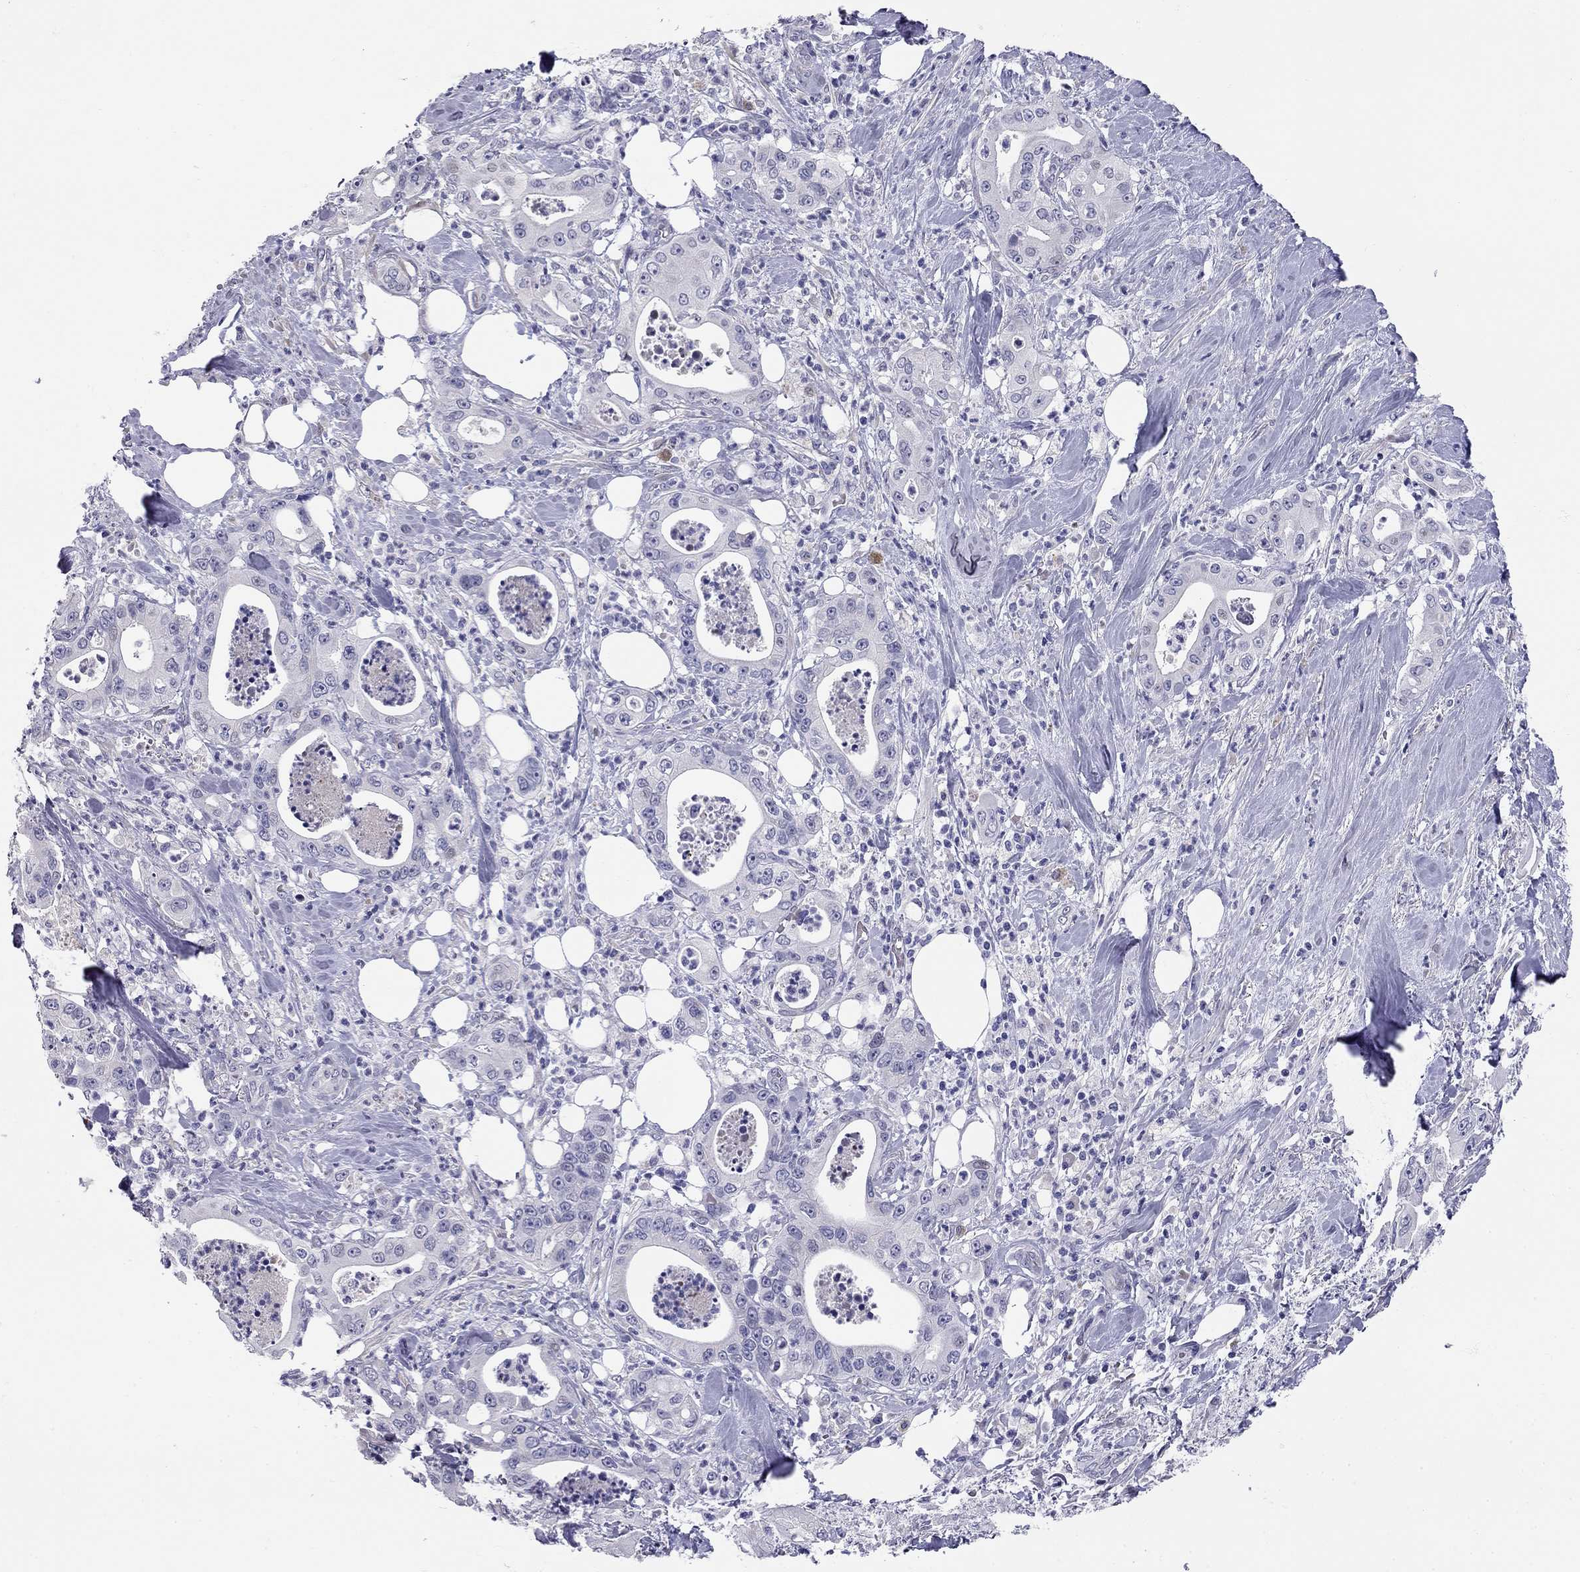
{"staining": {"intensity": "negative", "quantity": "none", "location": "none"}, "tissue": "pancreatic cancer", "cell_type": "Tumor cells", "image_type": "cancer", "snomed": [{"axis": "morphology", "description": "Adenocarcinoma, NOS"}, {"axis": "topography", "description": "Pancreas"}], "caption": "Human pancreatic cancer (adenocarcinoma) stained for a protein using immunohistochemistry (IHC) reveals no staining in tumor cells.", "gene": "C8orf88", "patient": {"sex": "male", "age": 71}}